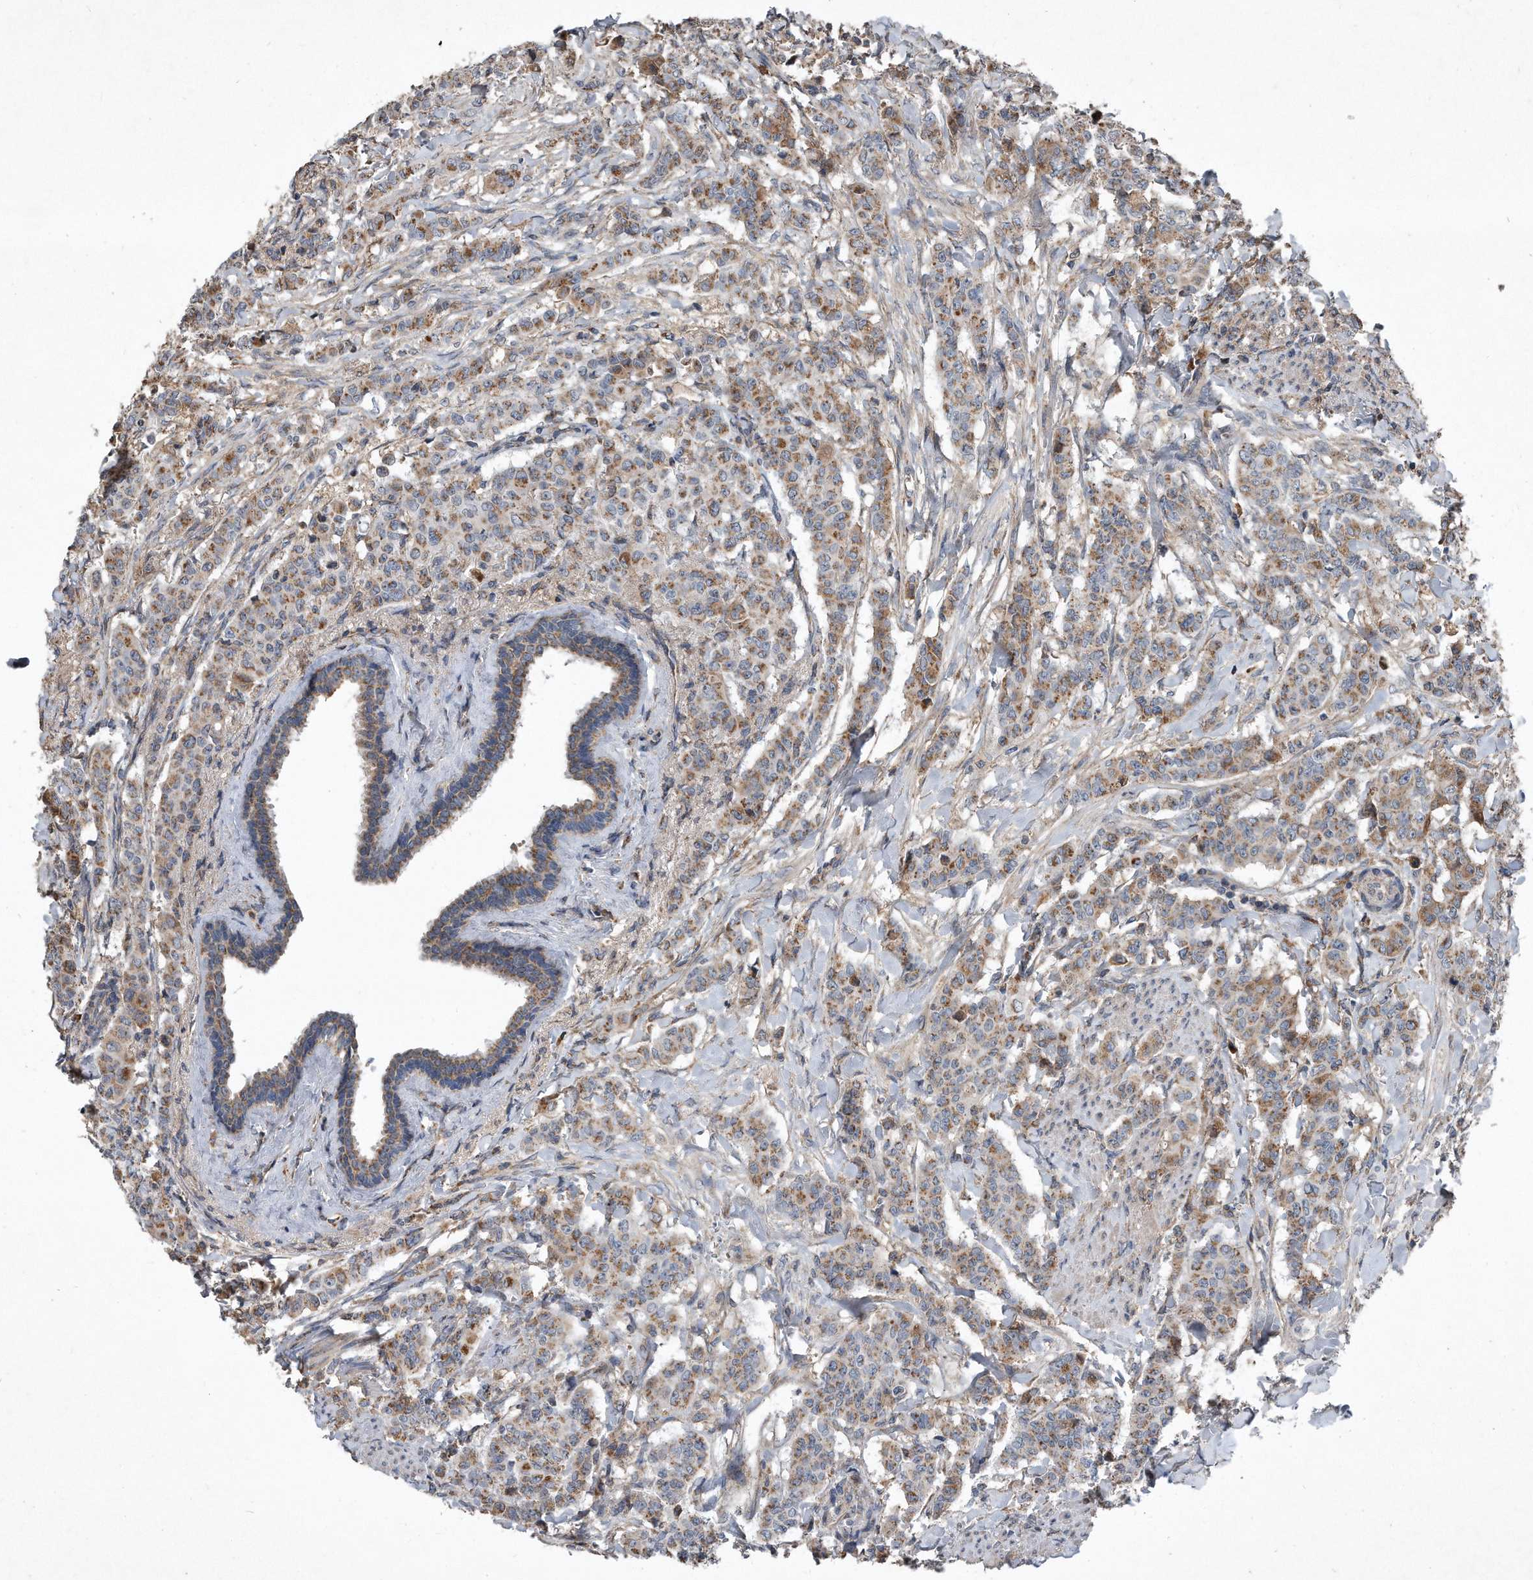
{"staining": {"intensity": "weak", "quantity": ">75%", "location": "cytoplasmic/membranous"}, "tissue": "breast cancer", "cell_type": "Tumor cells", "image_type": "cancer", "snomed": [{"axis": "morphology", "description": "Duct carcinoma"}, {"axis": "topography", "description": "Breast"}], "caption": "Protein analysis of breast cancer (intraductal carcinoma) tissue exhibits weak cytoplasmic/membranous expression in about >75% of tumor cells.", "gene": "SDHA", "patient": {"sex": "female", "age": 40}}